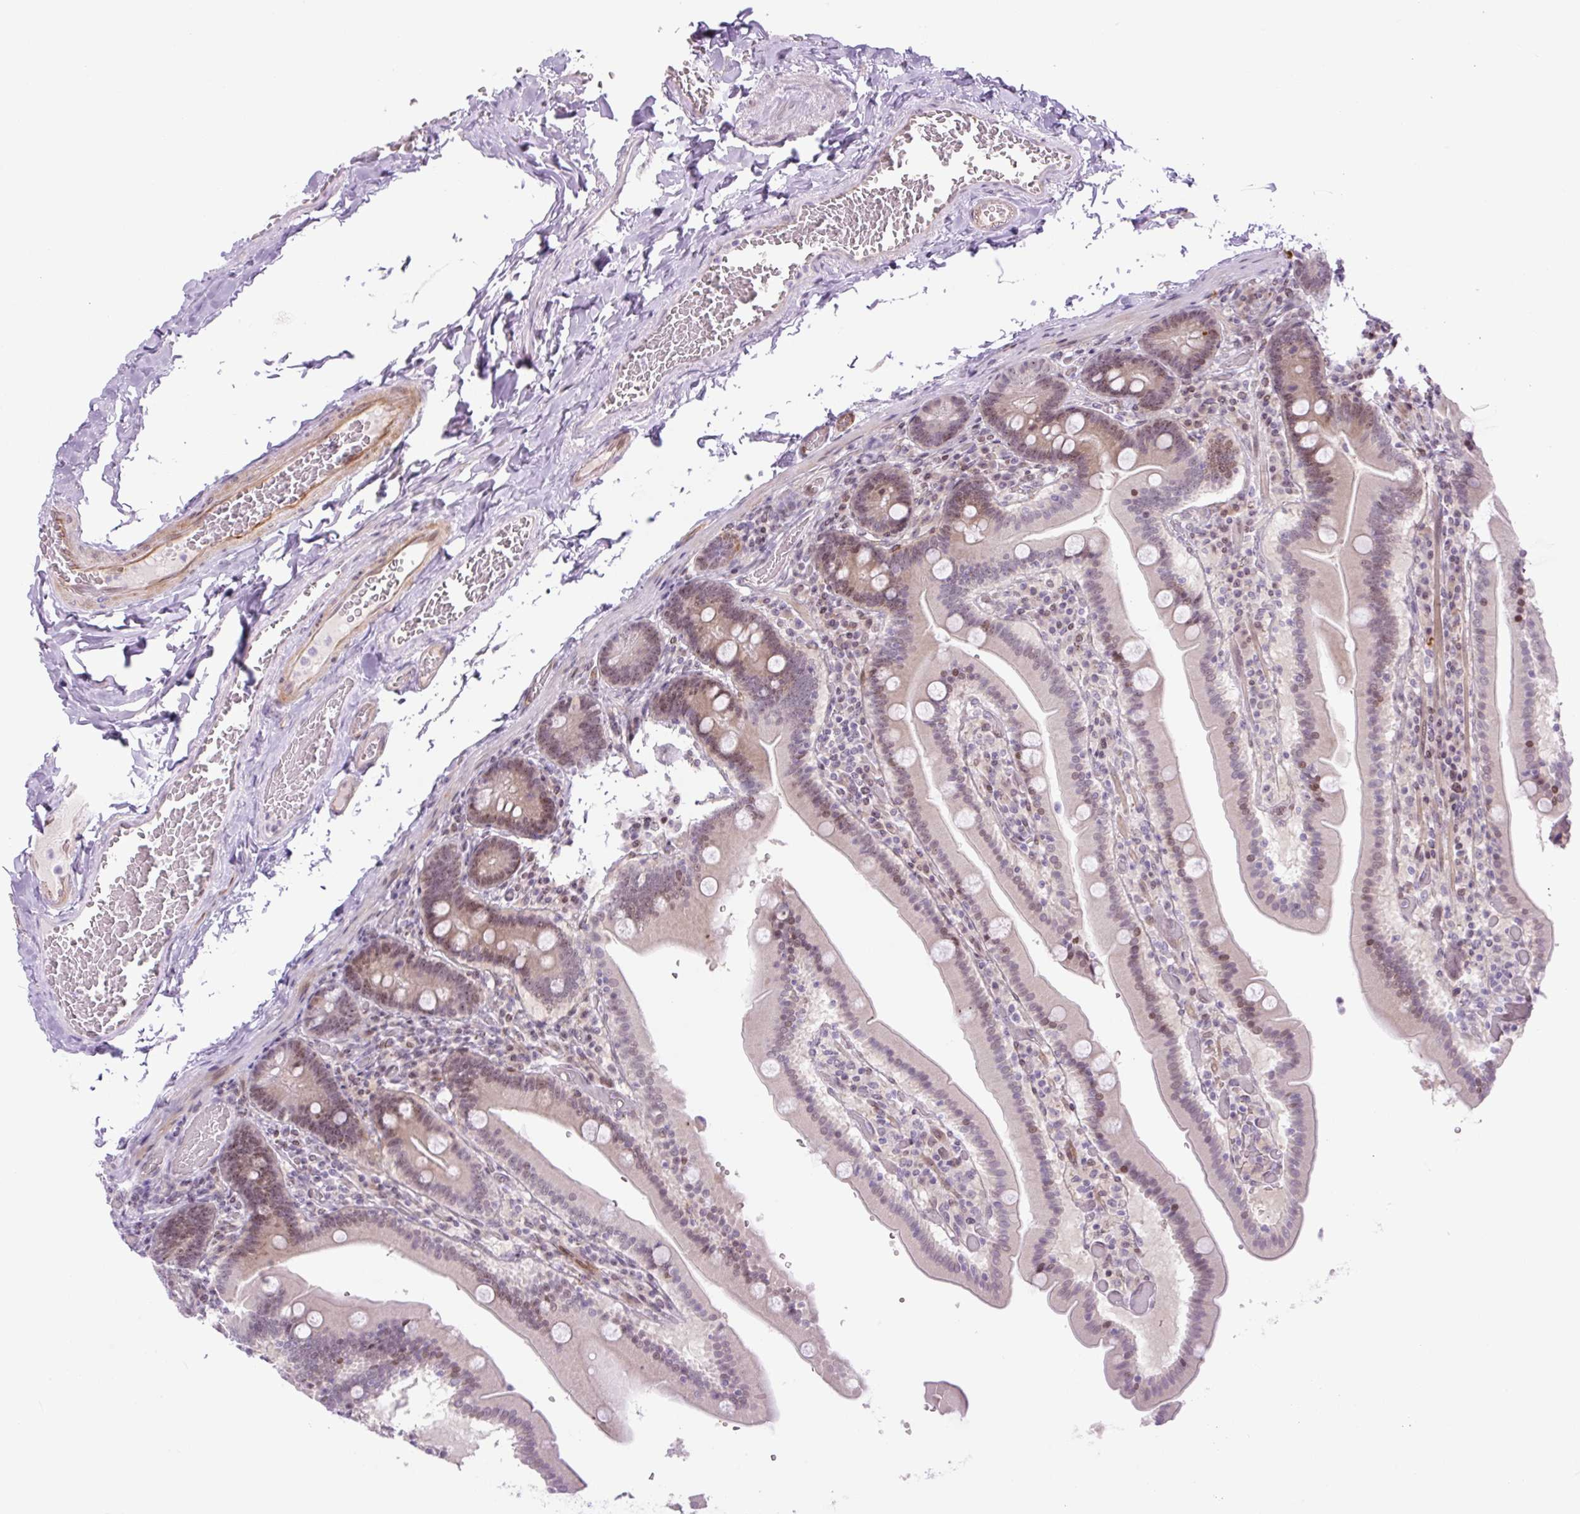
{"staining": {"intensity": "moderate", "quantity": "25%-75%", "location": "cytoplasmic/membranous,nuclear"}, "tissue": "duodenum", "cell_type": "Glandular cells", "image_type": "normal", "snomed": [{"axis": "morphology", "description": "Normal tissue, NOS"}, {"axis": "topography", "description": "Duodenum"}], "caption": "An image of duodenum stained for a protein exhibits moderate cytoplasmic/membranous,nuclear brown staining in glandular cells.", "gene": "ENSG00000268750", "patient": {"sex": "female", "age": 62}}